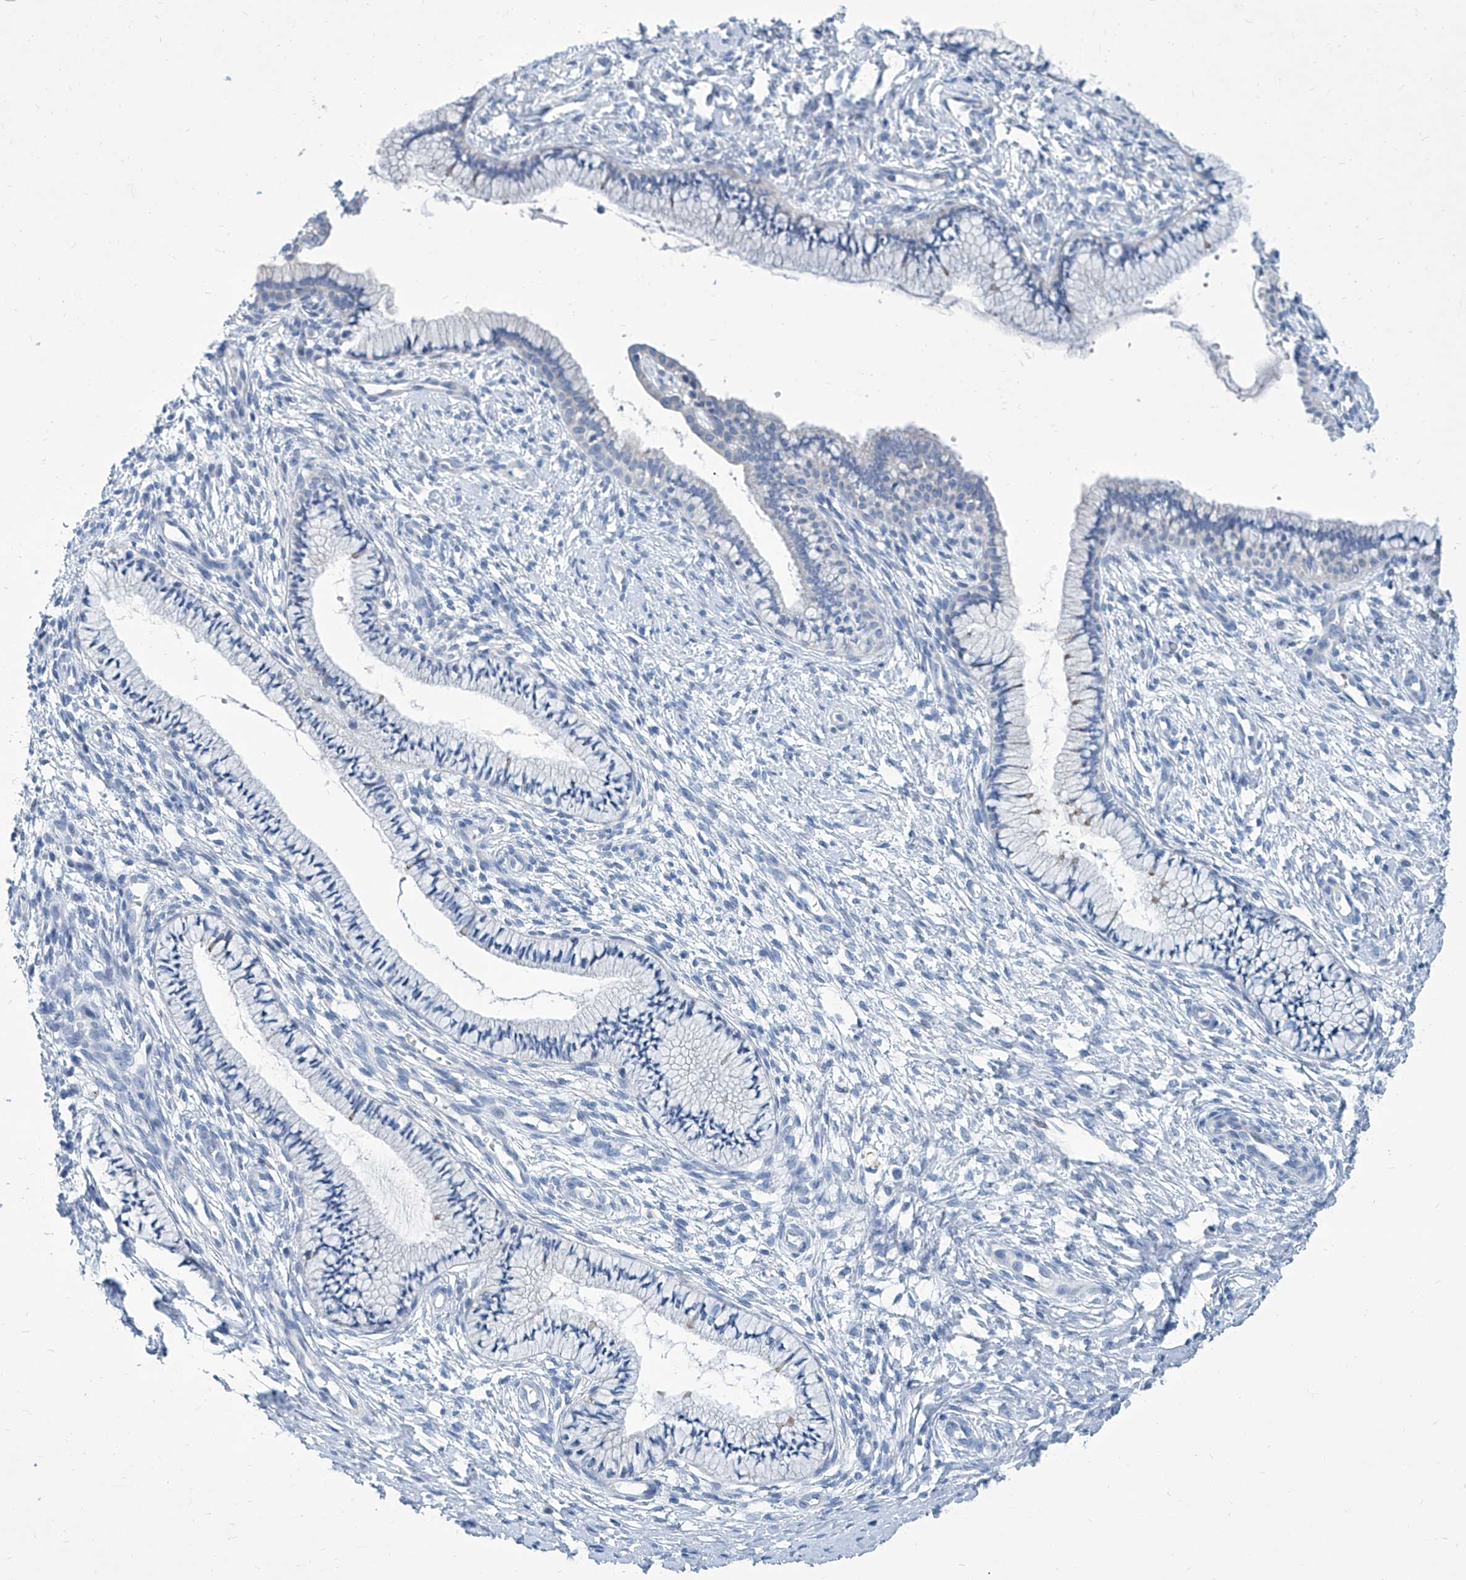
{"staining": {"intensity": "negative", "quantity": "none", "location": "none"}, "tissue": "cervix", "cell_type": "Glandular cells", "image_type": "normal", "snomed": [{"axis": "morphology", "description": "Normal tissue, NOS"}, {"axis": "topography", "description": "Cervix"}], "caption": "High power microscopy image of an immunohistochemistry (IHC) micrograph of benign cervix, revealing no significant expression in glandular cells. (DAB immunohistochemistry (IHC) with hematoxylin counter stain).", "gene": "ZNF519", "patient": {"sex": "female", "age": 36}}